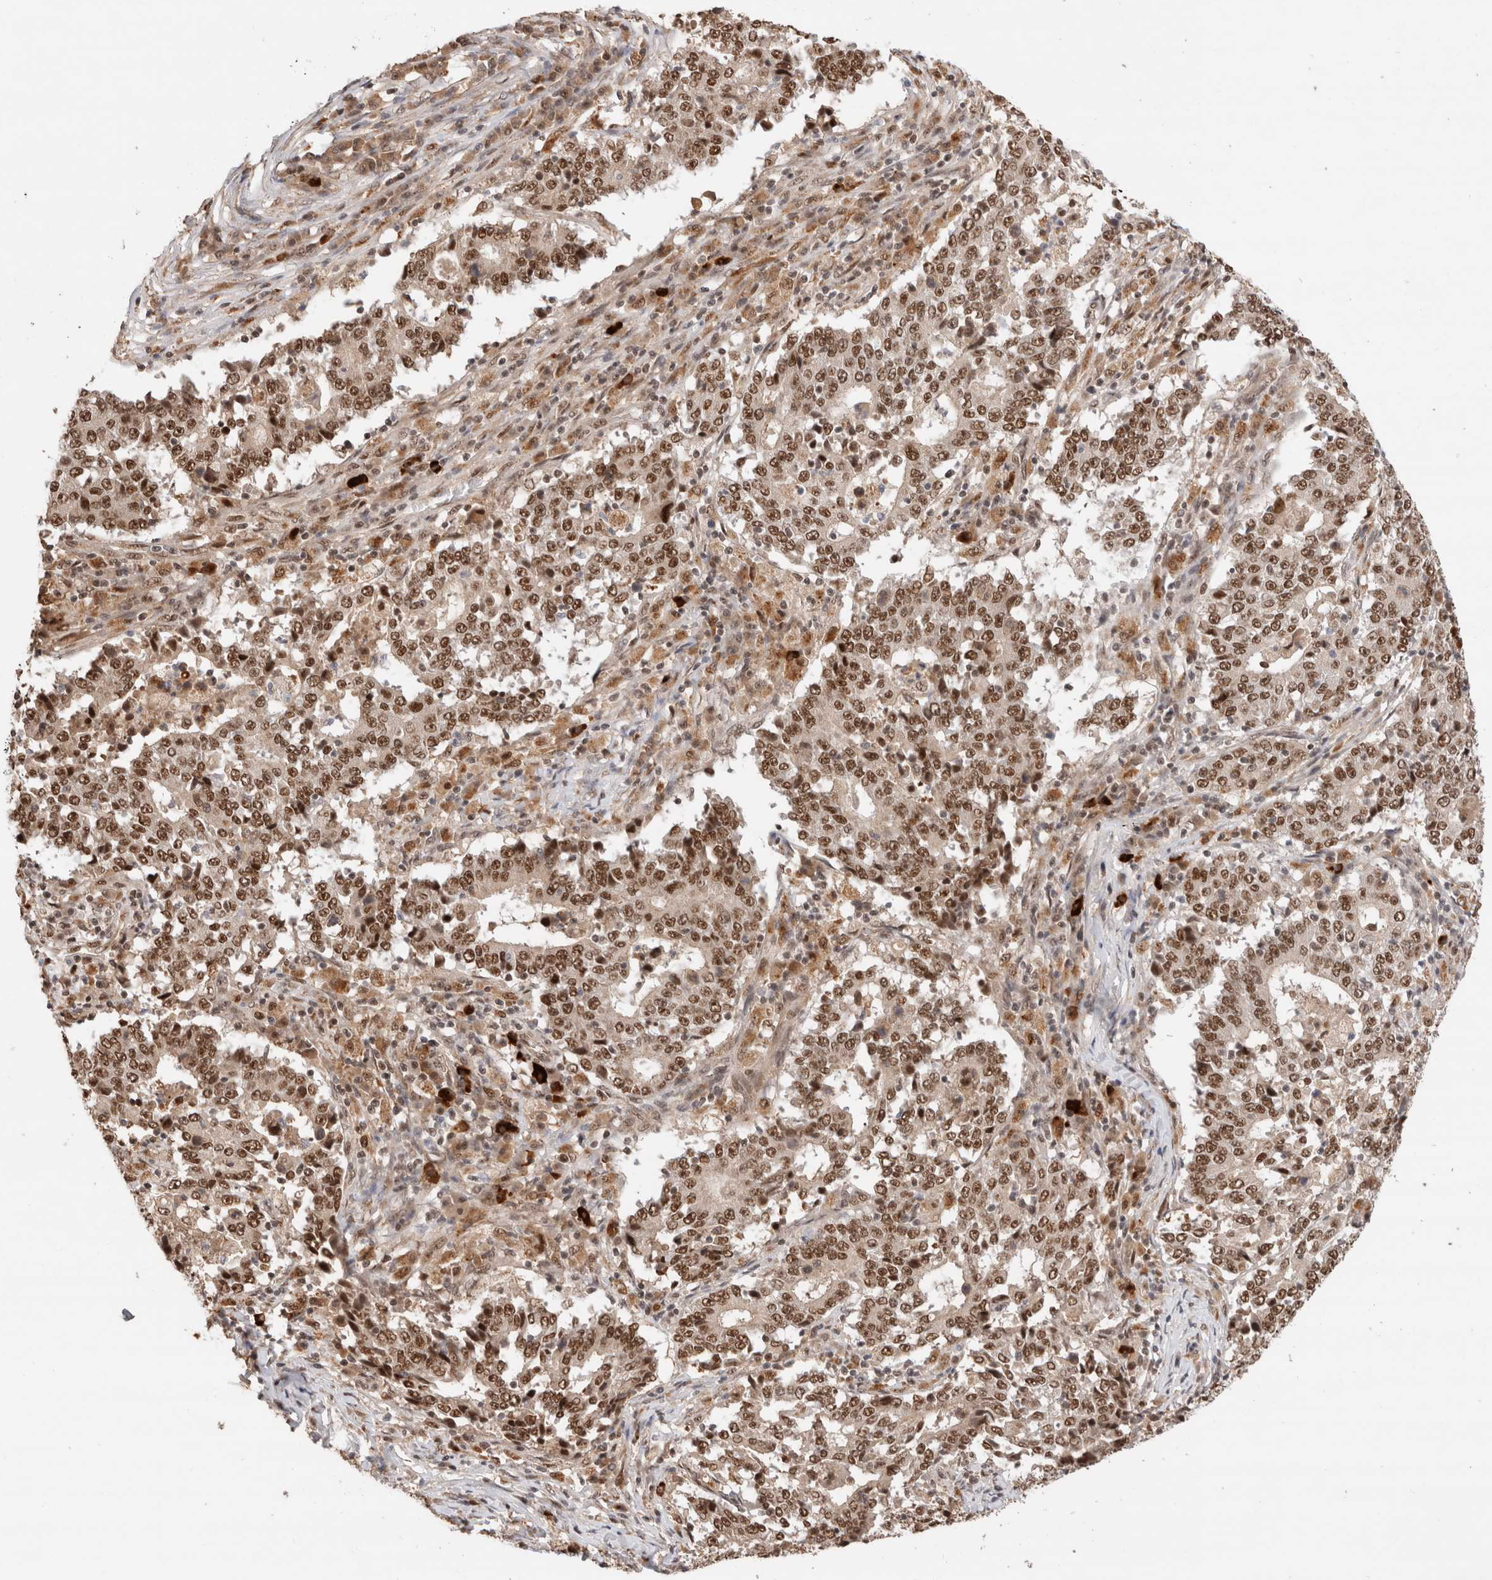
{"staining": {"intensity": "moderate", "quantity": ">75%", "location": "nuclear"}, "tissue": "stomach cancer", "cell_type": "Tumor cells", "image_type": "cancer", "snomed": [{"axis": "morphology", "description": "Adenocarcinoma, NOS"}, {"axis": "topography", "description": "Stomach"}], "caption": "High-magnification brightfield microscopy of stomach cancer stained with DAB (brown) and counterstained with hematoxylin (blue). tumor cells exhibit moderate nuclear expression is seen in about>75% of cells.", "gene": "MPHOSPH6", "patient": {"sex": "male", "age": 59}}